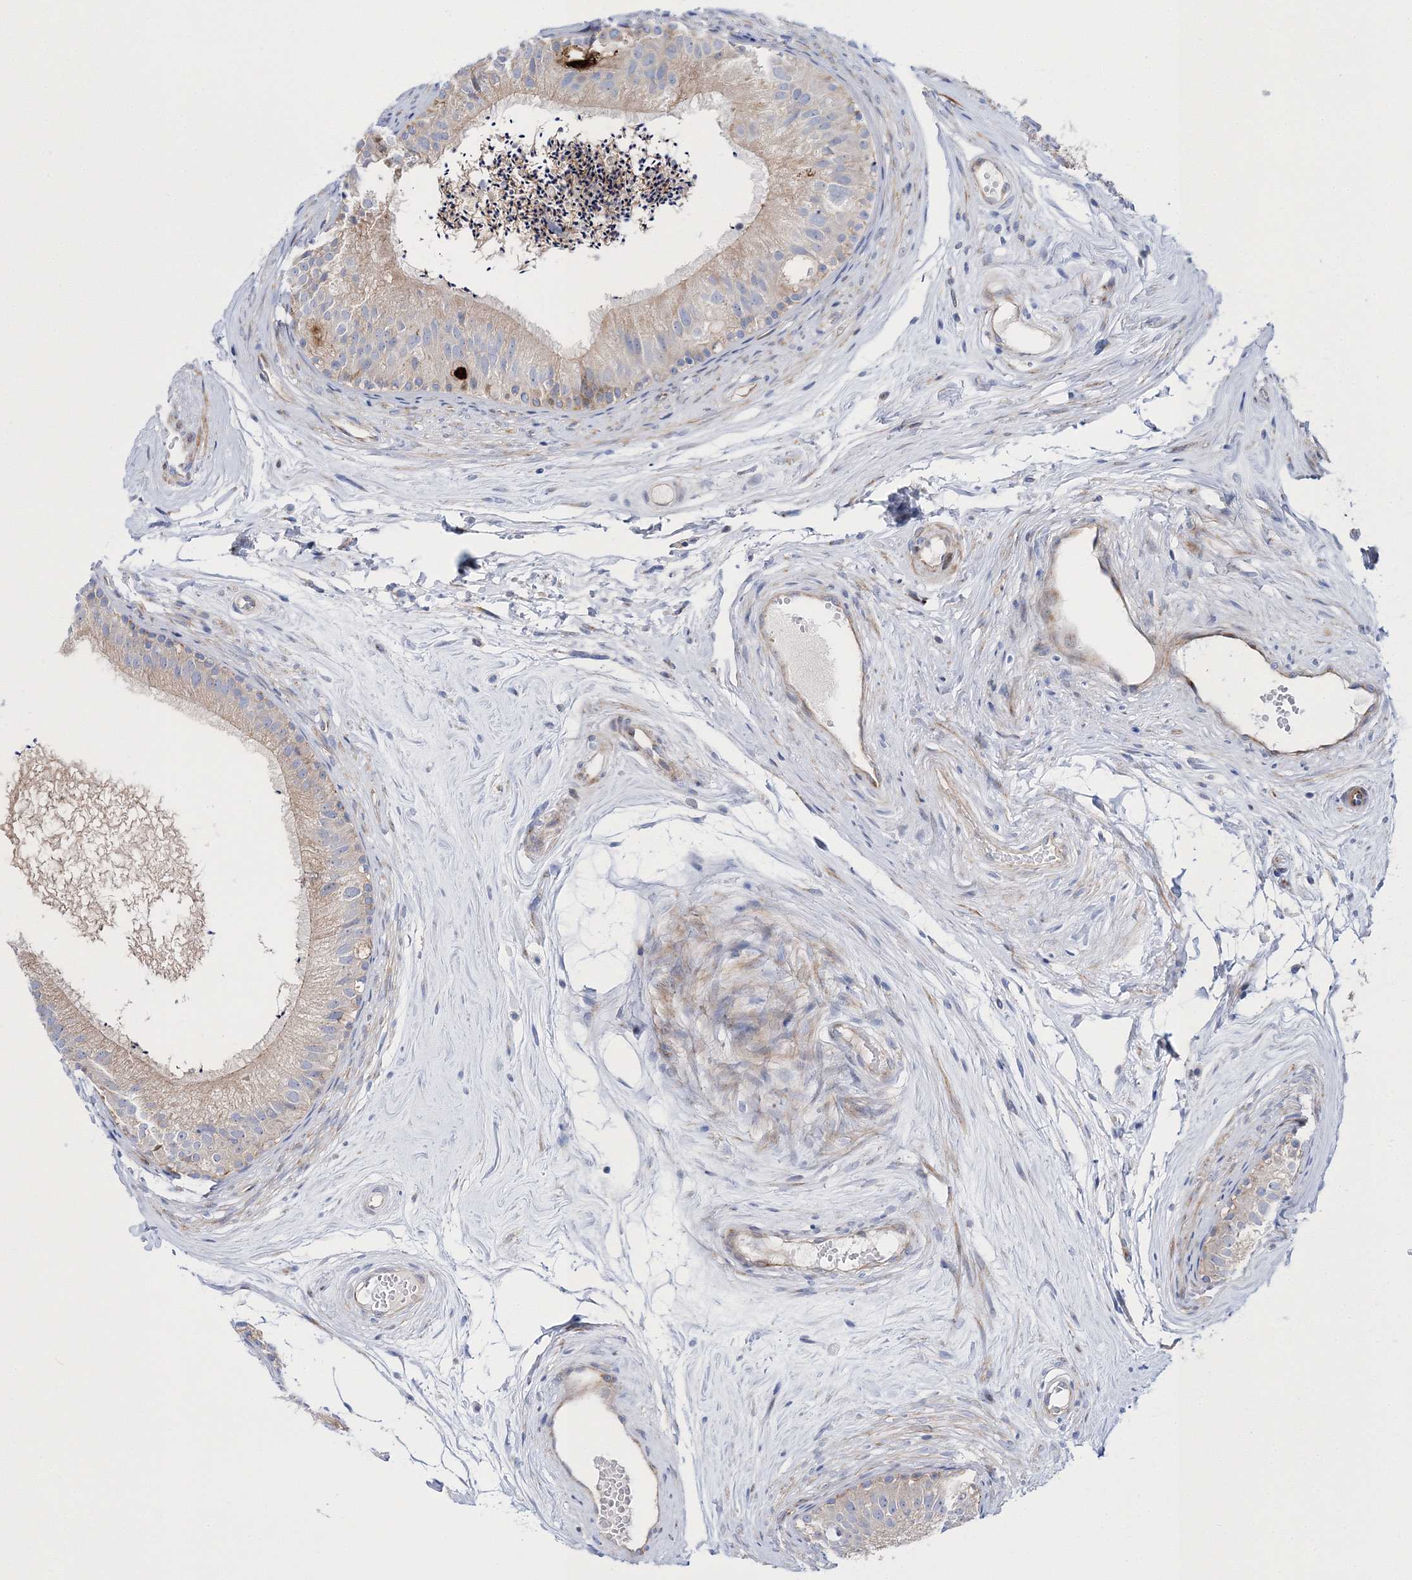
{"staining": {"intensity": "negative", "quantity": "none", "location": "none"}, "tissue": "epididymis", "cell_type": "Glandular cells", "image_type": "normal", "snomed": [{"axis": "morphology", "description": "Normal tissue, NOS"}, {"axis": "topography", "description": "Epididymis"}], "caption": "Photomicrograph shows no protein staining in glandular cells of benign epididymis.", "gene": "ARHGAP32", "patient": {"sex": "male", "age": 56}}